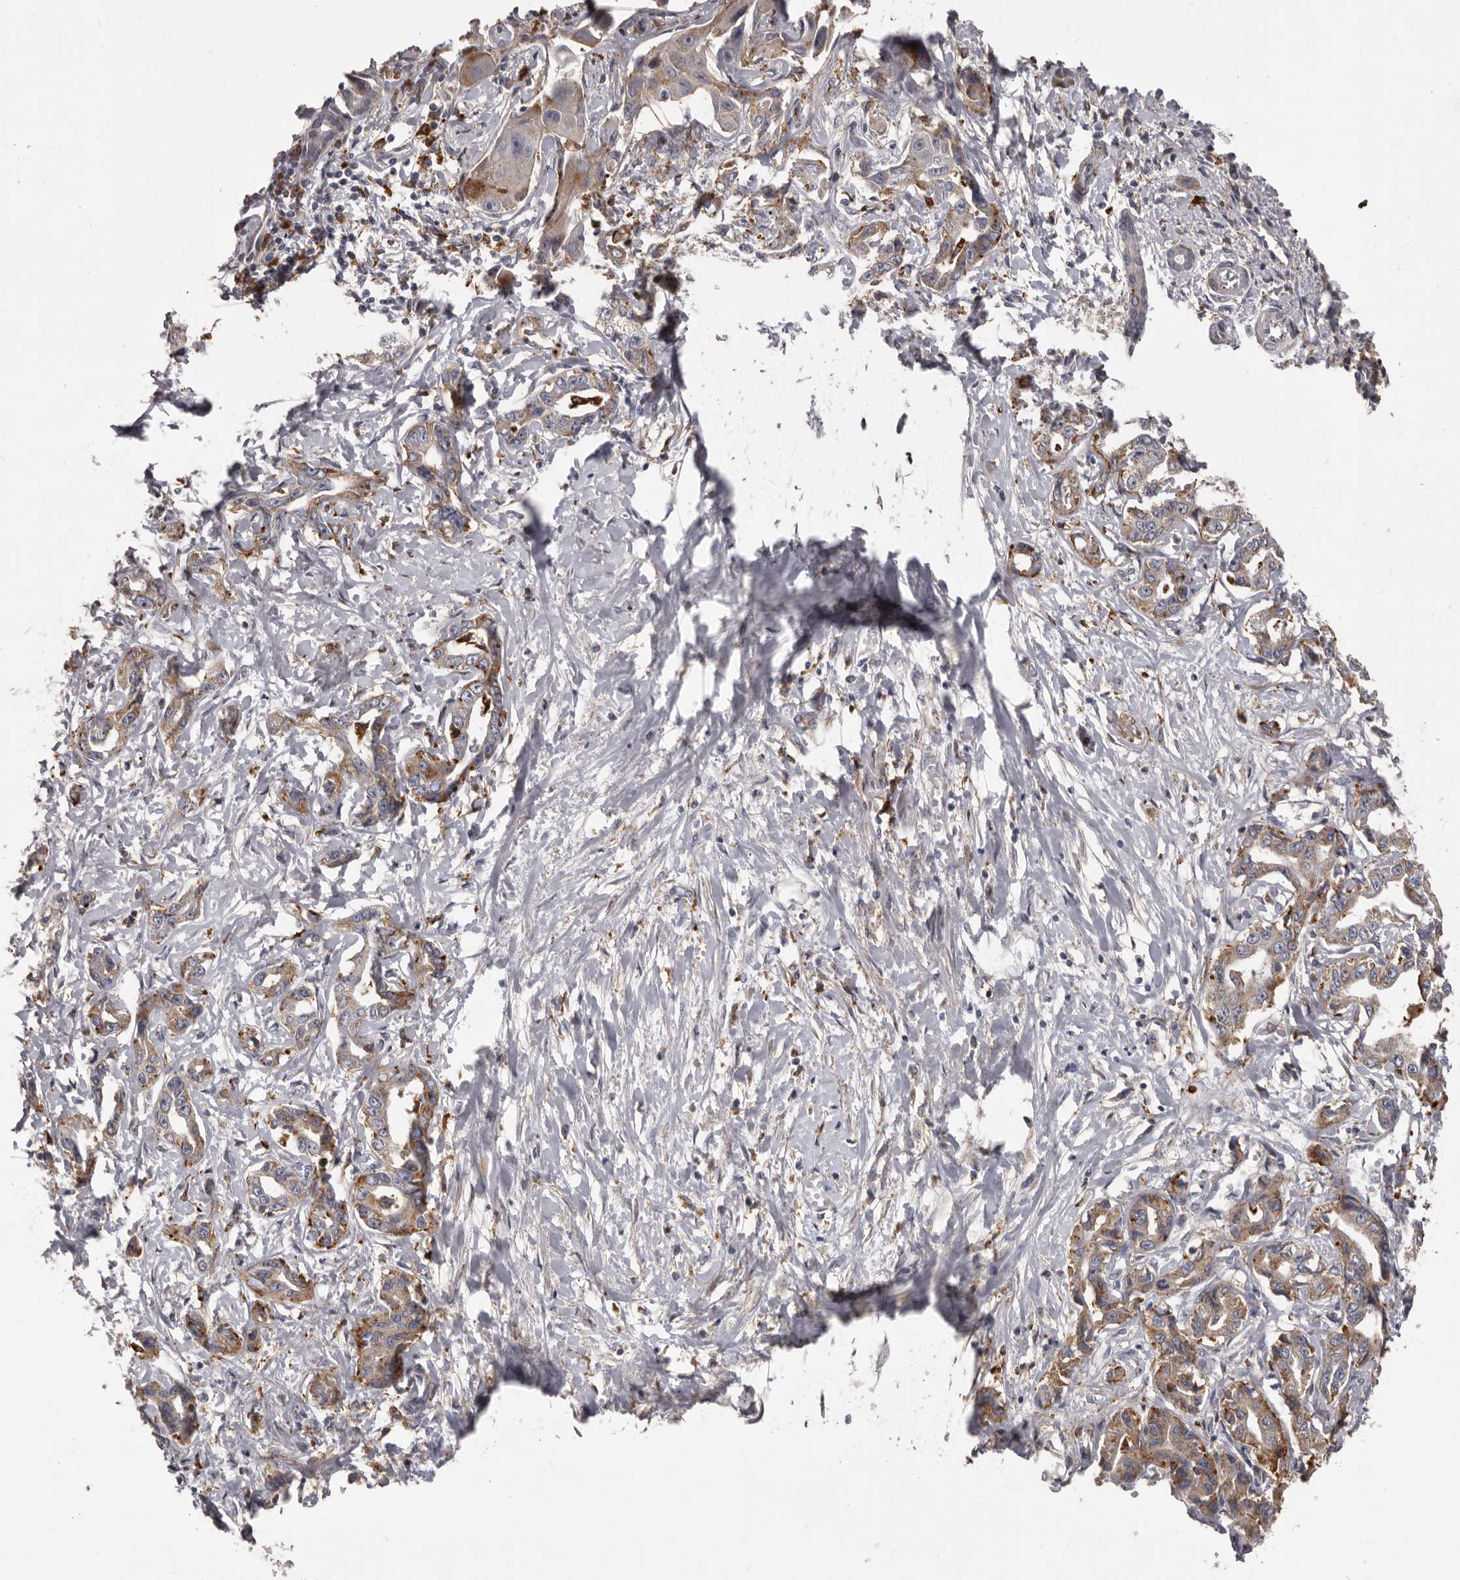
{"staining": {"intensity": "moderate", "quantity": "25%-75%", "location": "cytoplasmic/membranous"}, "tissue": "liver cancer", "cell_type": "Tumor cells", "image_type": "cancer", "snomed": [{"axis": "morphology", "description": "Cholangiocarcinoma"}, {"axis": "topography", "description": "Liver"}], "caption": "IHC image of neoplastic tissue: human liver cancer (cholangiocarcinoma) stained using immunohistochemistry reveals medium levels of moderate protein expression localized specifically in the cytoplasmic/membranous of tumor cells, appearing as a cytoplasmic/membranous brown color.", "gene": "PI4K2A", "patient": {"sex": "male", "age": 59}}